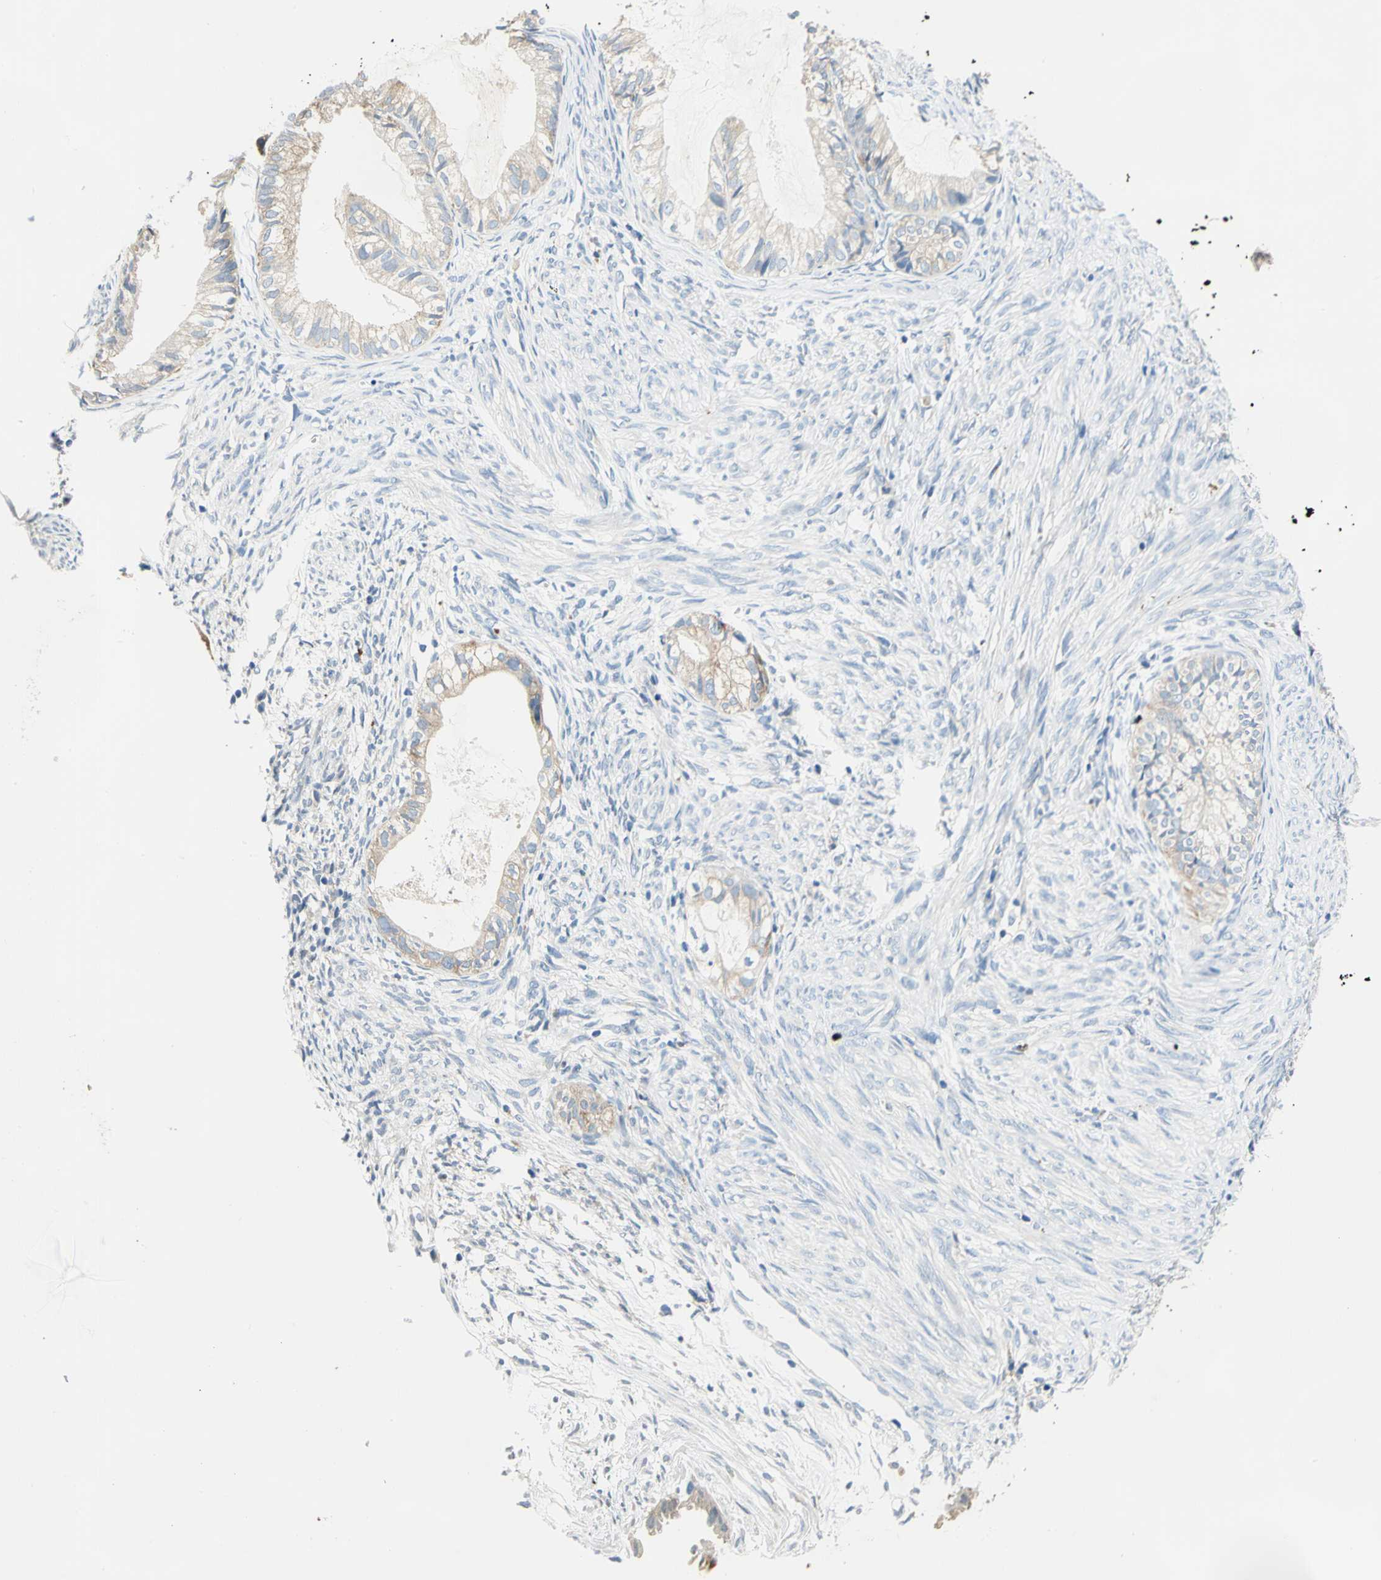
{"staining": {"intensity": "weak", "quantity": ">75%", "location": "cytoplasmic/membranous"}, "tissue": "cervical cancer", "cell_type": "Tumor cells", "image_type": "cancer", "snomed": [{"axis": "morphology", "description": "Normal tissue, NOS"}, {"axis": "morphology", "description": "Adenocarcinoma, NOS"}, {"axis": "topography", "description": "Cervix"}, {"axis": "topography", "description": "Endometrium"}], "caption": "Cervical cancer stained with DAB (3,3'-diaminobenzidine) immunohistochemistry demonstrates low levels of weak cytoplasmic/membranous expression in approximately >75% of tumor cells. (DAB (3,3'-diaminobenzidine) = brown stain, brightfield microscopy at high magnification).", "gene": "RASD2", "patient": {"sex": "female", "age": 86}}